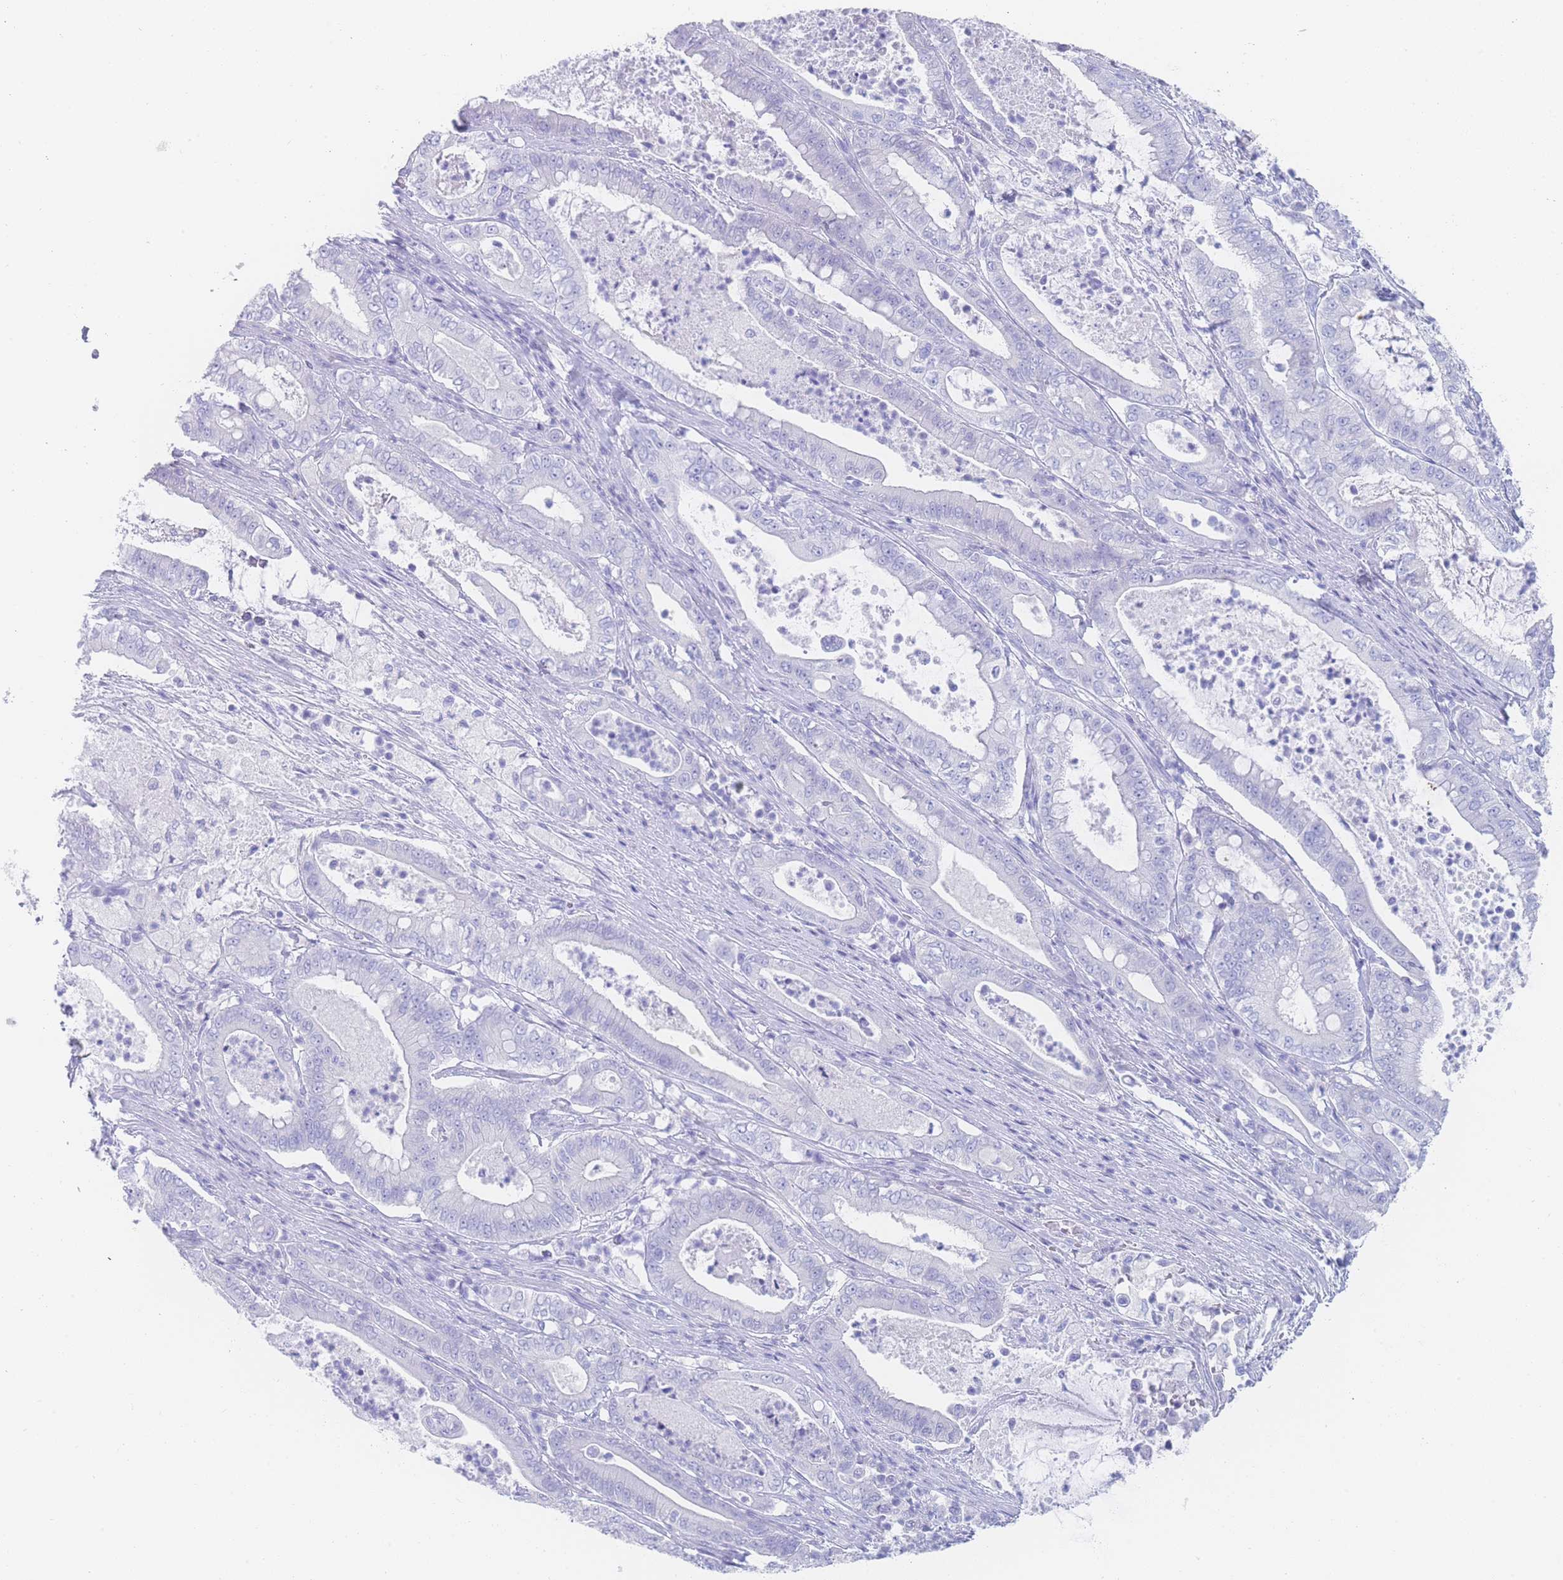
{"staining": {"intensity": "negative", "quantity": "none", "location": "none"}, "tissue": "pancreatic cancer", "cell_type": "Tumor cells", "image_type": "cancer", "snomed": [{"axis": "morphology", "description": "Adenocarcinoma, NOS"}, {"axis": "topography", "description": "Pancreas"}], "caption": "Immunohistochemistry of pancreatic cancer displays no positivity in tumor cells.", "gene": "LZTFL1", "patient": {"sex": "male", "age": 71}}